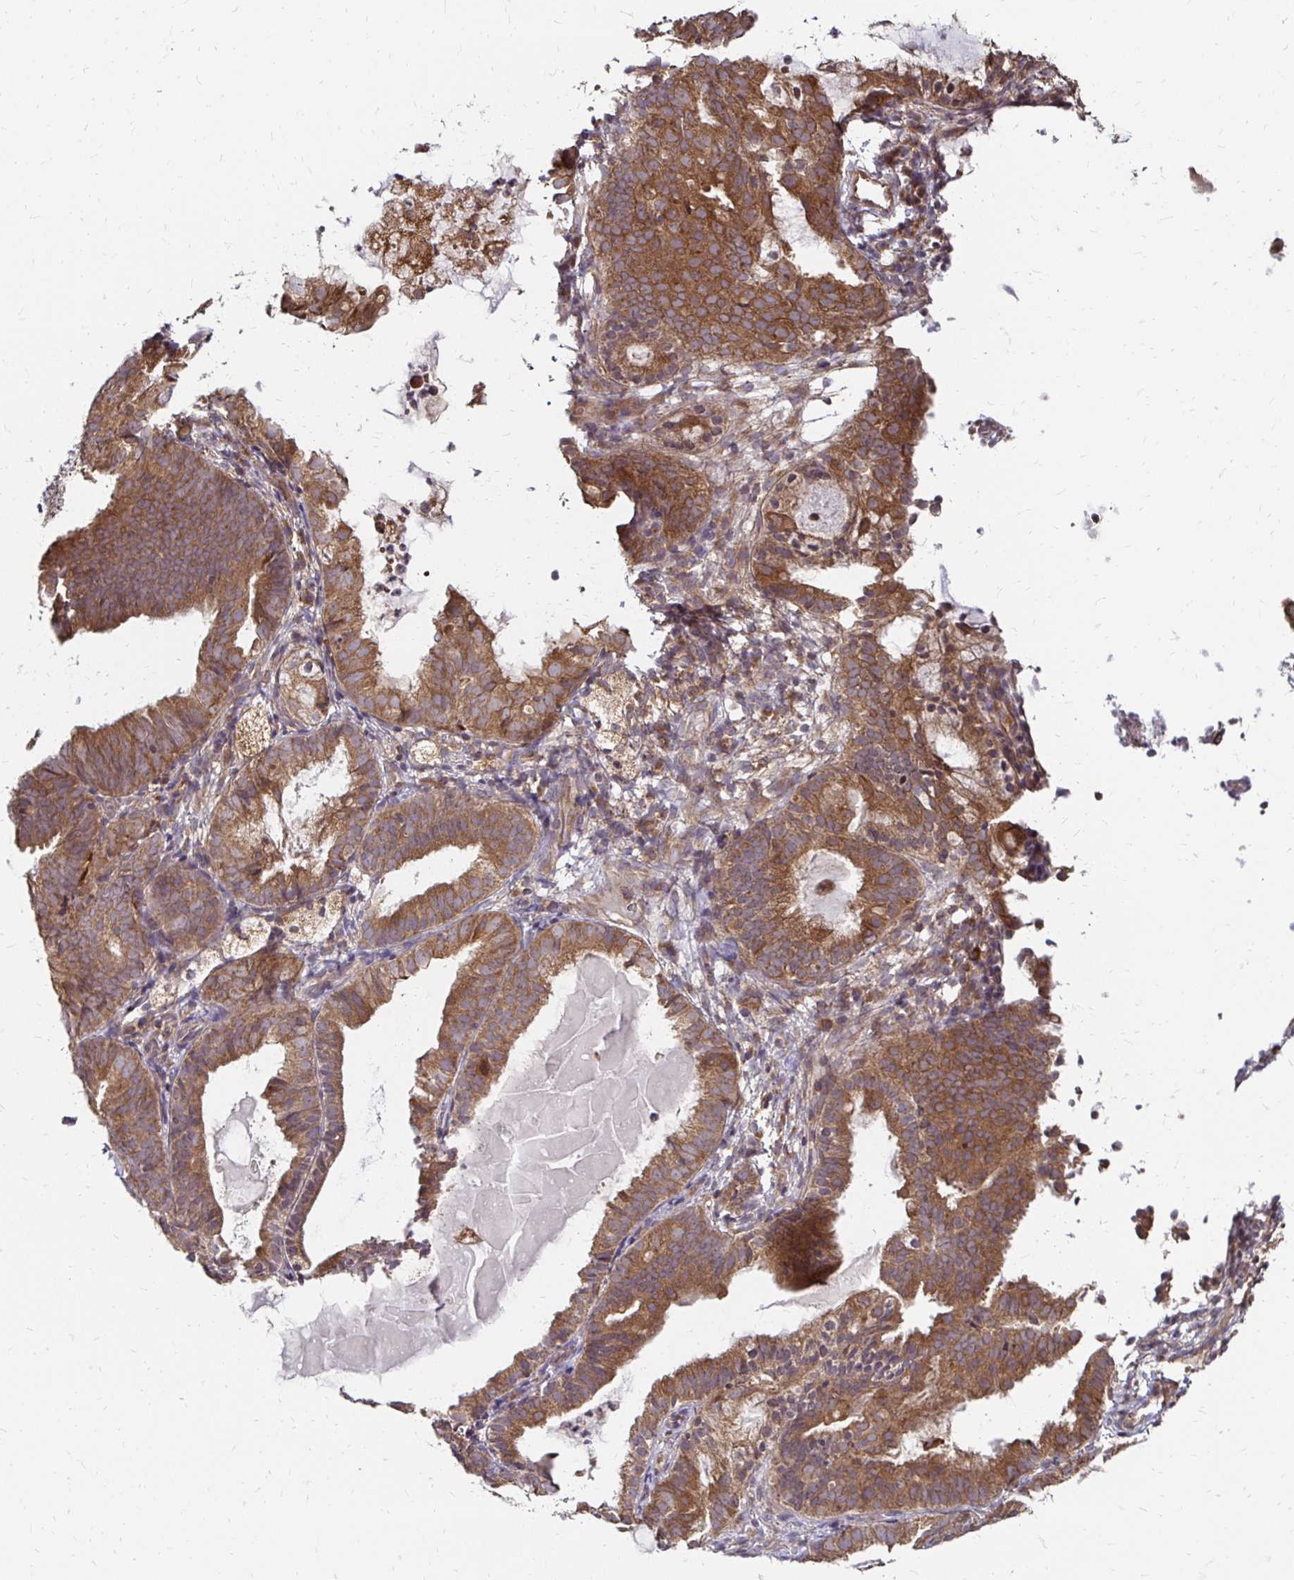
{"staining": {"intensity": "moderate", "quantity": ">75%", "location": "cytoplasmic/membranous"}, "tissue": "endometrial cancer", "cell_type": "Tumor cells", "image_type": "cancer", "snomed": [{"axis": "morphology", "description": "Adenocarcinoma, NOS"}, {"axis": "topography", "description": "Endometrium"}], "caption": "The histopathology image exhibits immunohistochemical staining of endometrial cancer (adenocarcinoma). There is moderate cytoplasmic/membranous staining is appreciated in about >75% of tumor cells.", "gene": "ZW10", "patient": {"sex": "female", "age": 80}}